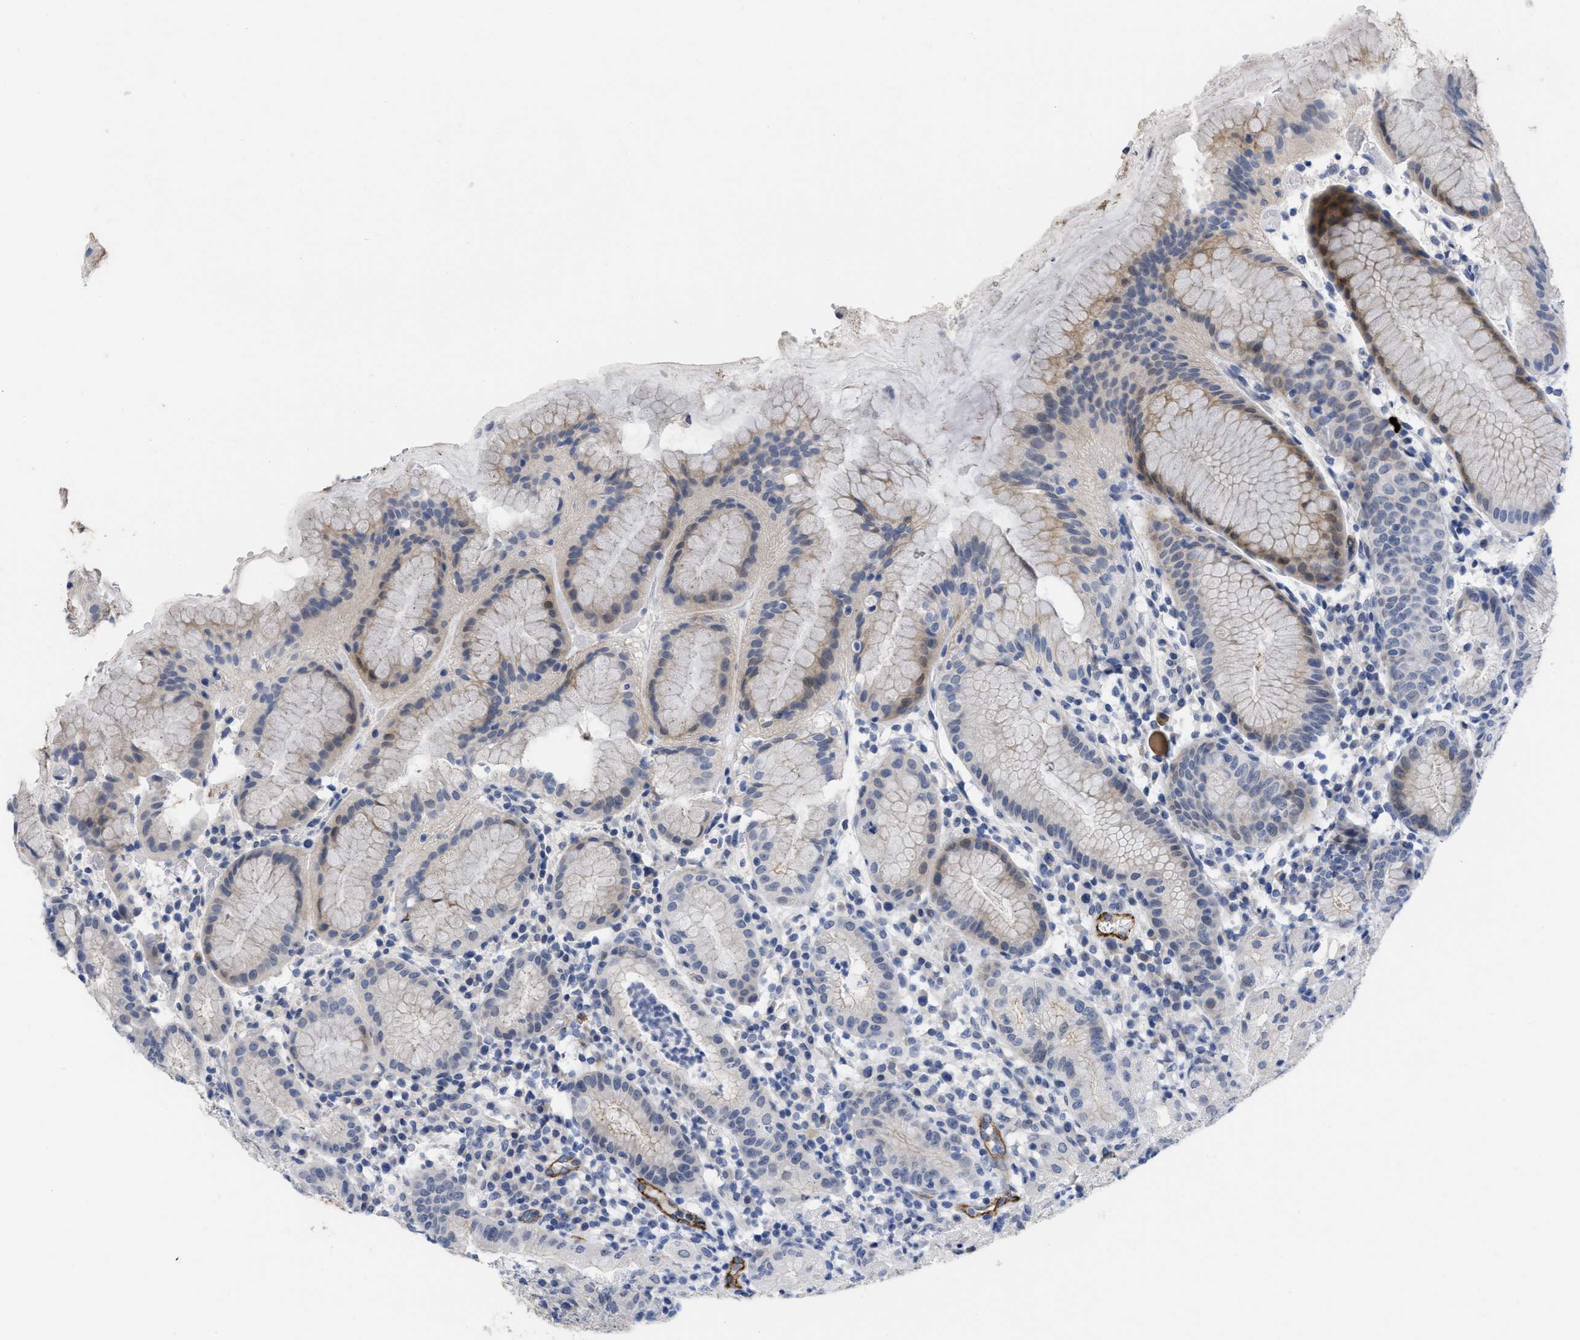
{"staining": {"intensity": "weak", "quantity": "<25%", "location": "cytoplasmic/membranous,nuclear"}, "tissue": "stomach", "cell_type": "Glandular cells", "image_type": "normal", "snomed": [{"axis": "morphology", "description": "Normal tissue, NOS"}, {"axis": "topography", "description": "Stomach"}, {"axis": "topography", "description": "Stomach, lower"}], "caption": "Image shows no significant protein expression in glandular cells of benign stomach. (DAB (3,3'-diaminobenzidine) immunohistochemistry (IHC) with hematoxylin counter stain).", "gene": "ACKR1", "patient": {"sex": "female", "age": 75}}